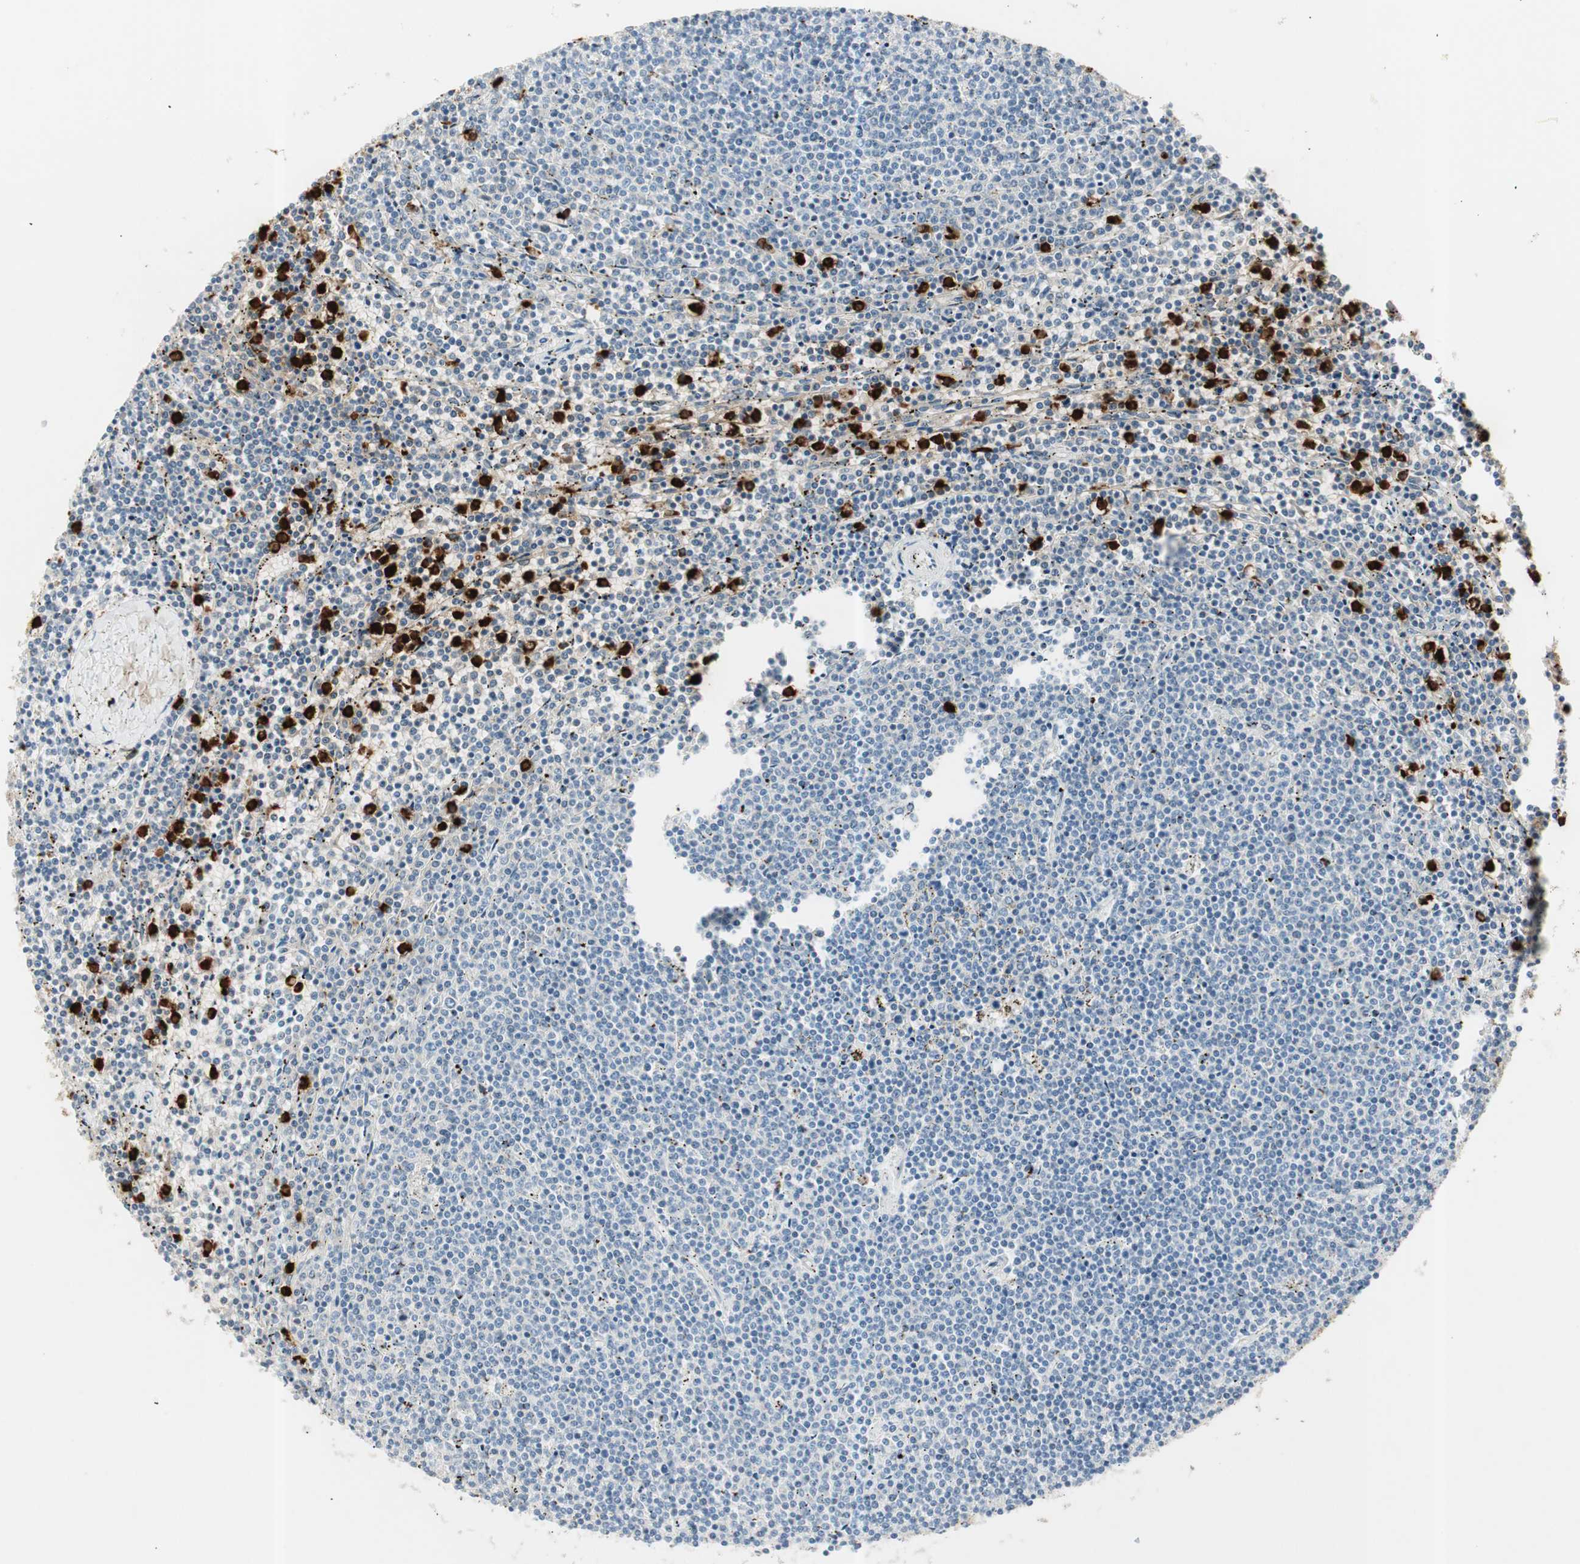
{"staining": {"intensity": "negative", "quantity": "none", "location": "none"}, "tissue": "lymphoma", "cell_type": "Tumor cells", "image_type": "cancer", "snomed": [{"axis": "morphology", "description": "Malignant lymphoma, non-Hodgkin's type, Low grade"}, {"axis": "topography", "description": "Spleen"}], "caption": "Human malignant lymphoma, non-Hodgkin's type (low-grade) stained for a protein using IHC reveals no positivity in tumor cells.", "gene": "PRTN3", "patient": {"sex": "female", "age": 50}}